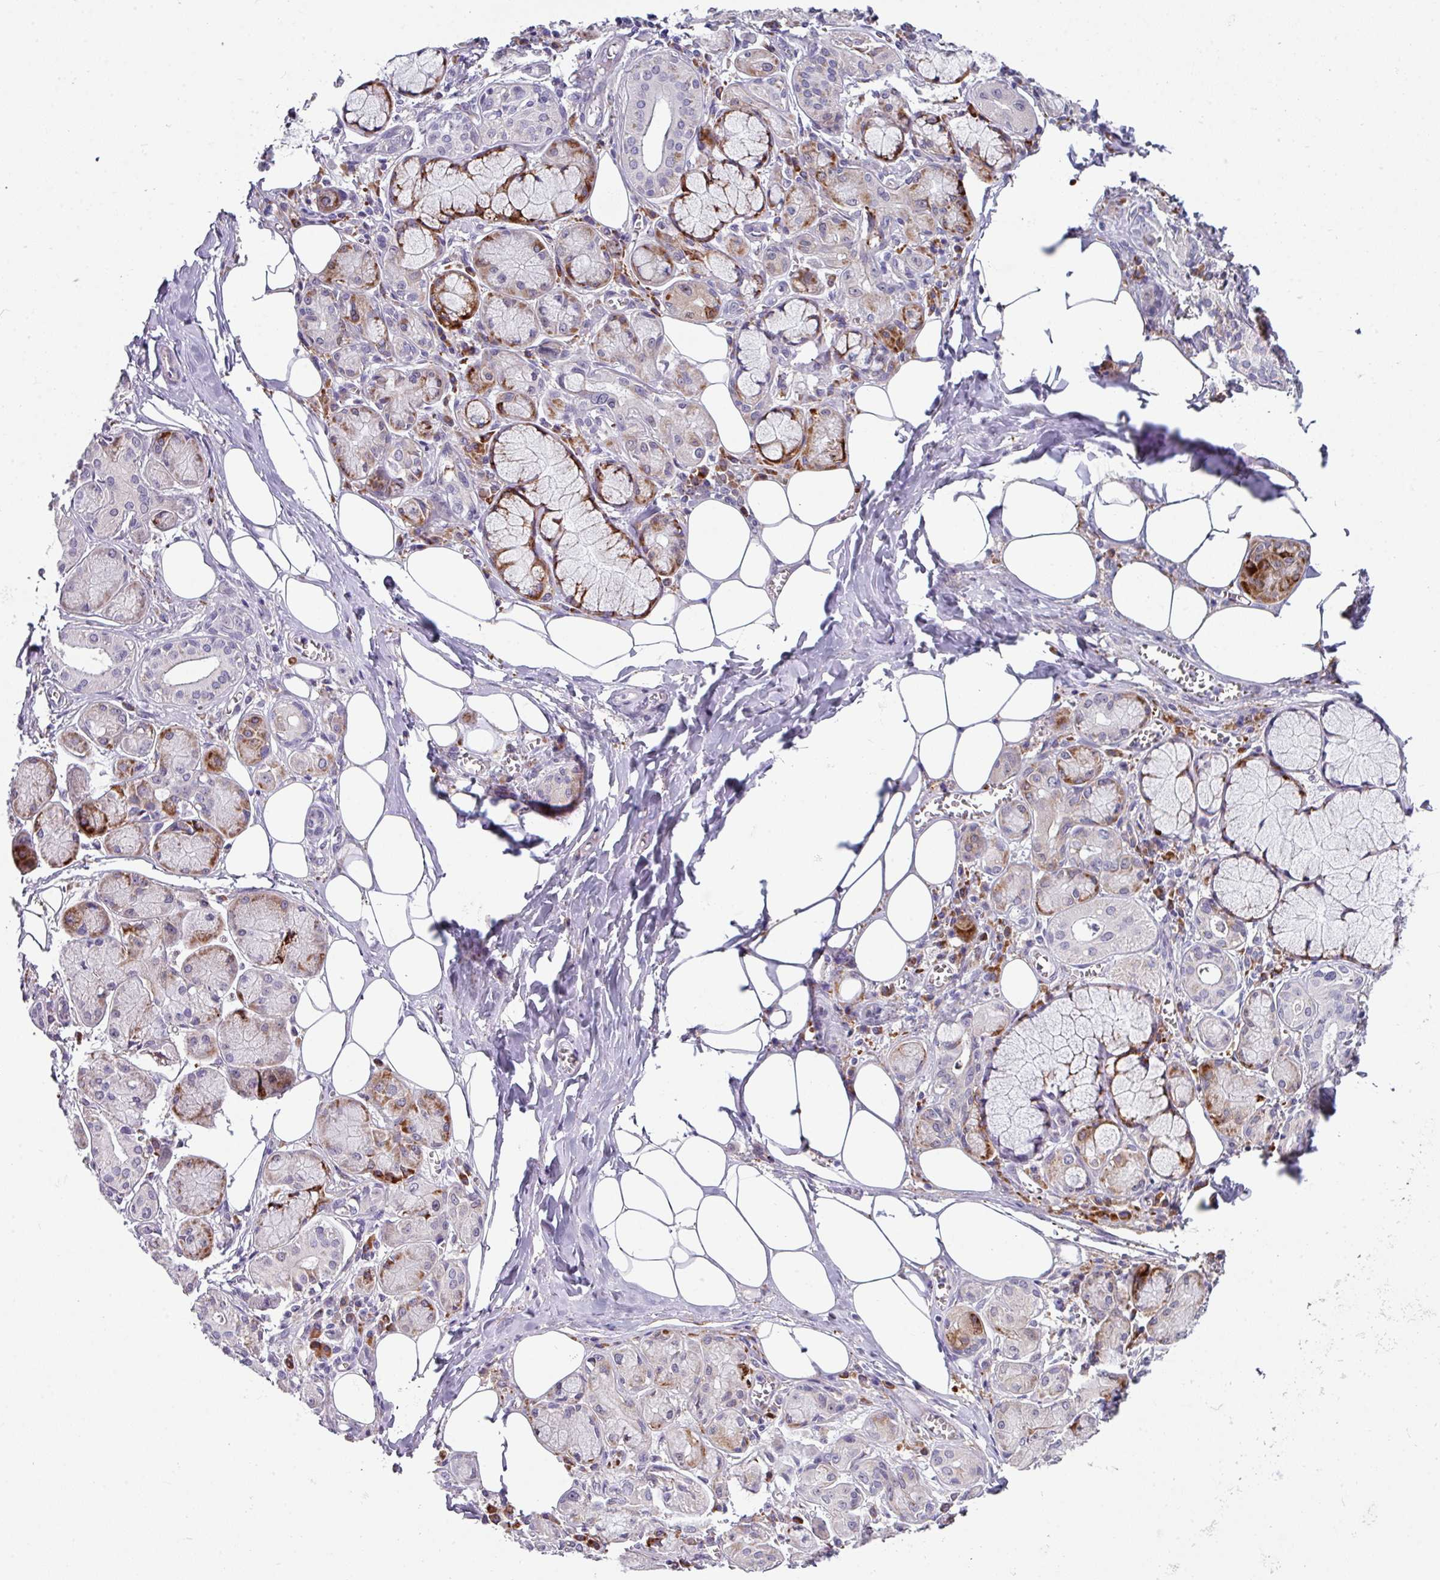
{"staining": {"intensity": "strong", "quantity": "<25%", "location": "cytoplasmic/membranous"}, "tissue": "salivary gland", "cell_type": "Glandular cells", "image_type": "normal", "snomed": [{"axis": "morphology", "description": "Normal tissue, NOS"}, {"axis": "topography", "description": "Salivary gland"}], "caption": "The micrograph displays staining of benign salivary gland, revealing strong cytoplasmic/membranous protein staining (brown color) within glandular cells.", "gene": "BMS1", "patient": {"sex": "male", "age": 74}}